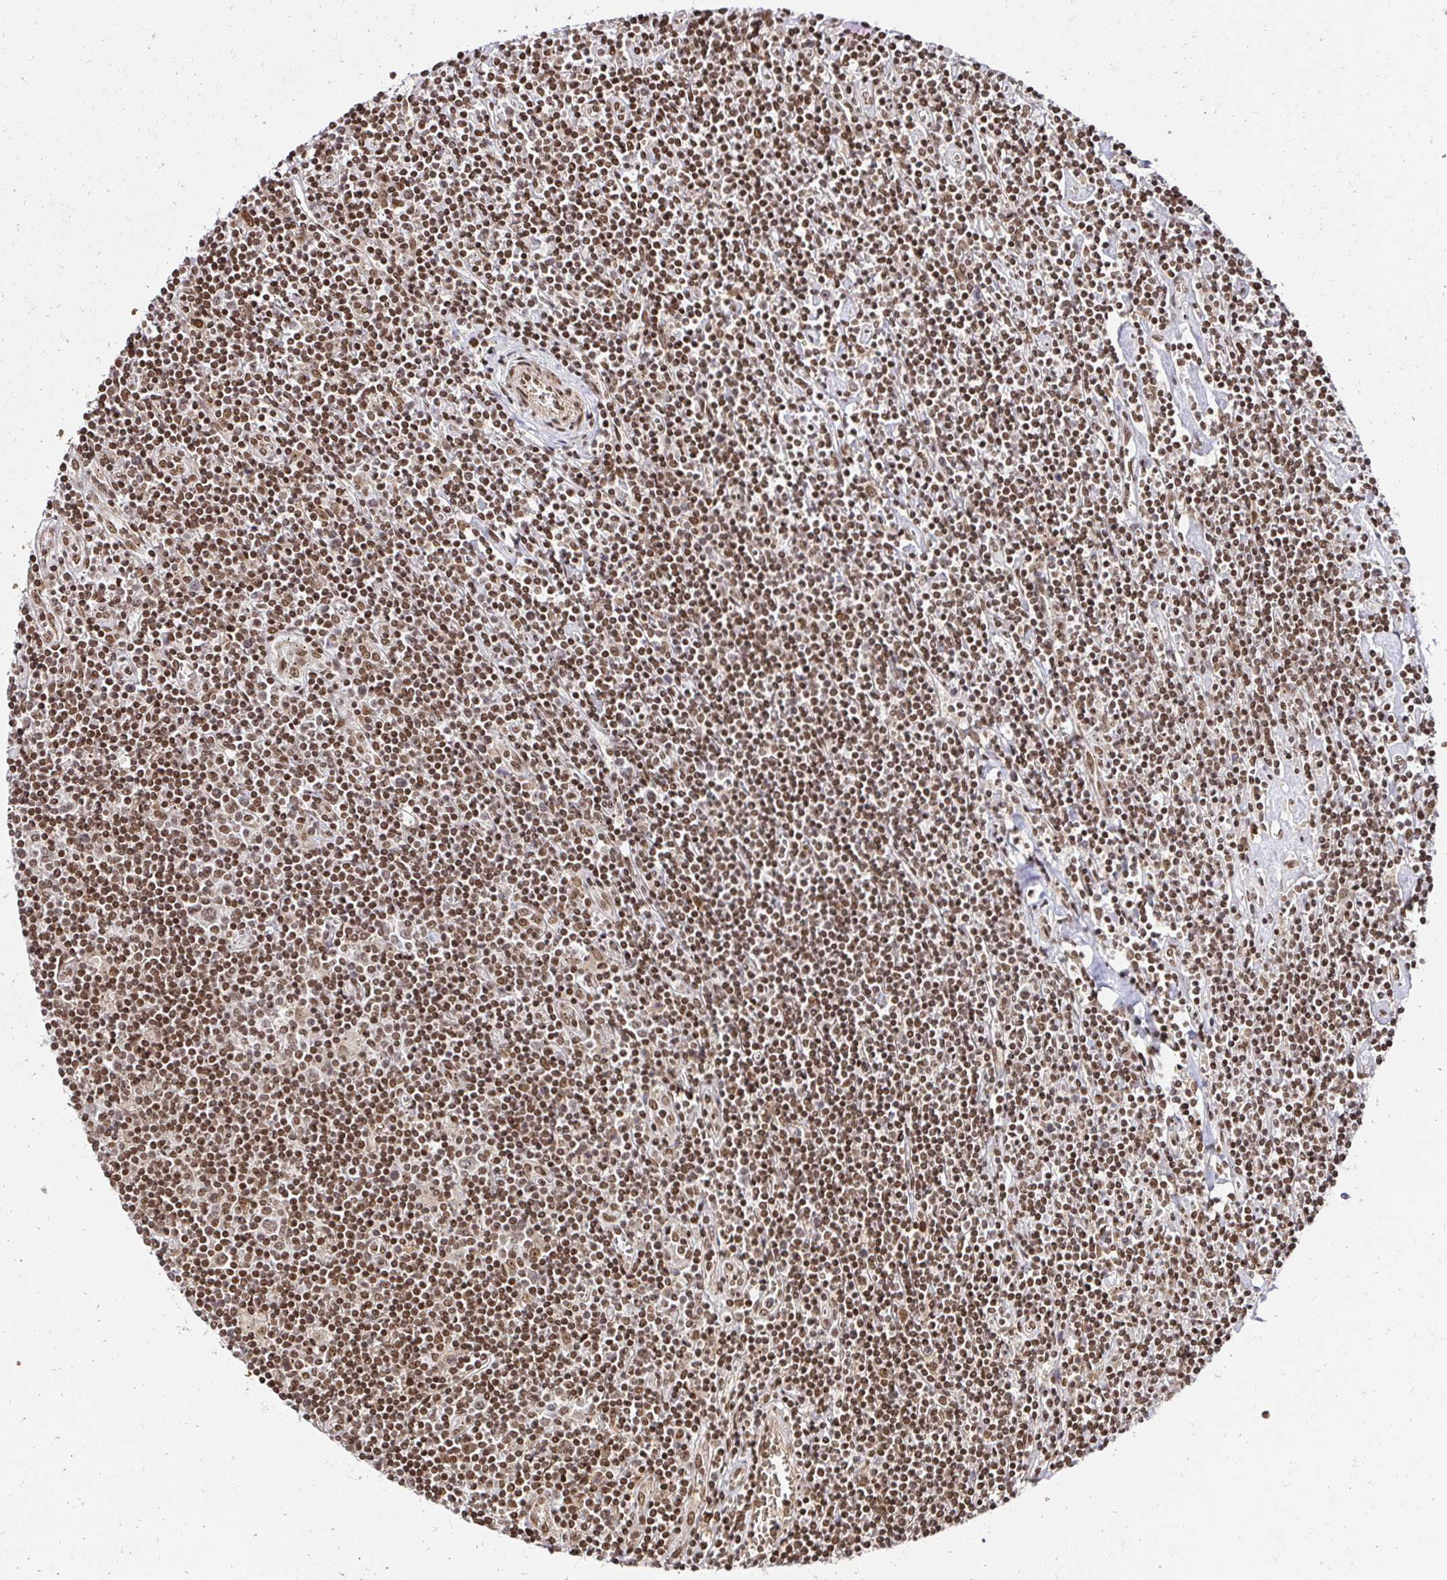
{"staining": {"intensity": "moderate", "quantity": ">75%", "location": "nuclear"}, "tissue": "lymphoma", "cell_type": "Tumor cells", "image_type": "cancer", "snomed": [{"axis": "morphology", "description": "Hodgkin's disease, NOS"}, {"axis": "topography", "description": "Lymph node"}], "caption": "Brown immunohistochemical staining in Hodgkin's disease shows moderate nuclear expression in approximately >75% of tumor cells.", "gene": "GLYR1", "patient": {"sex": "male", "age": 40}}